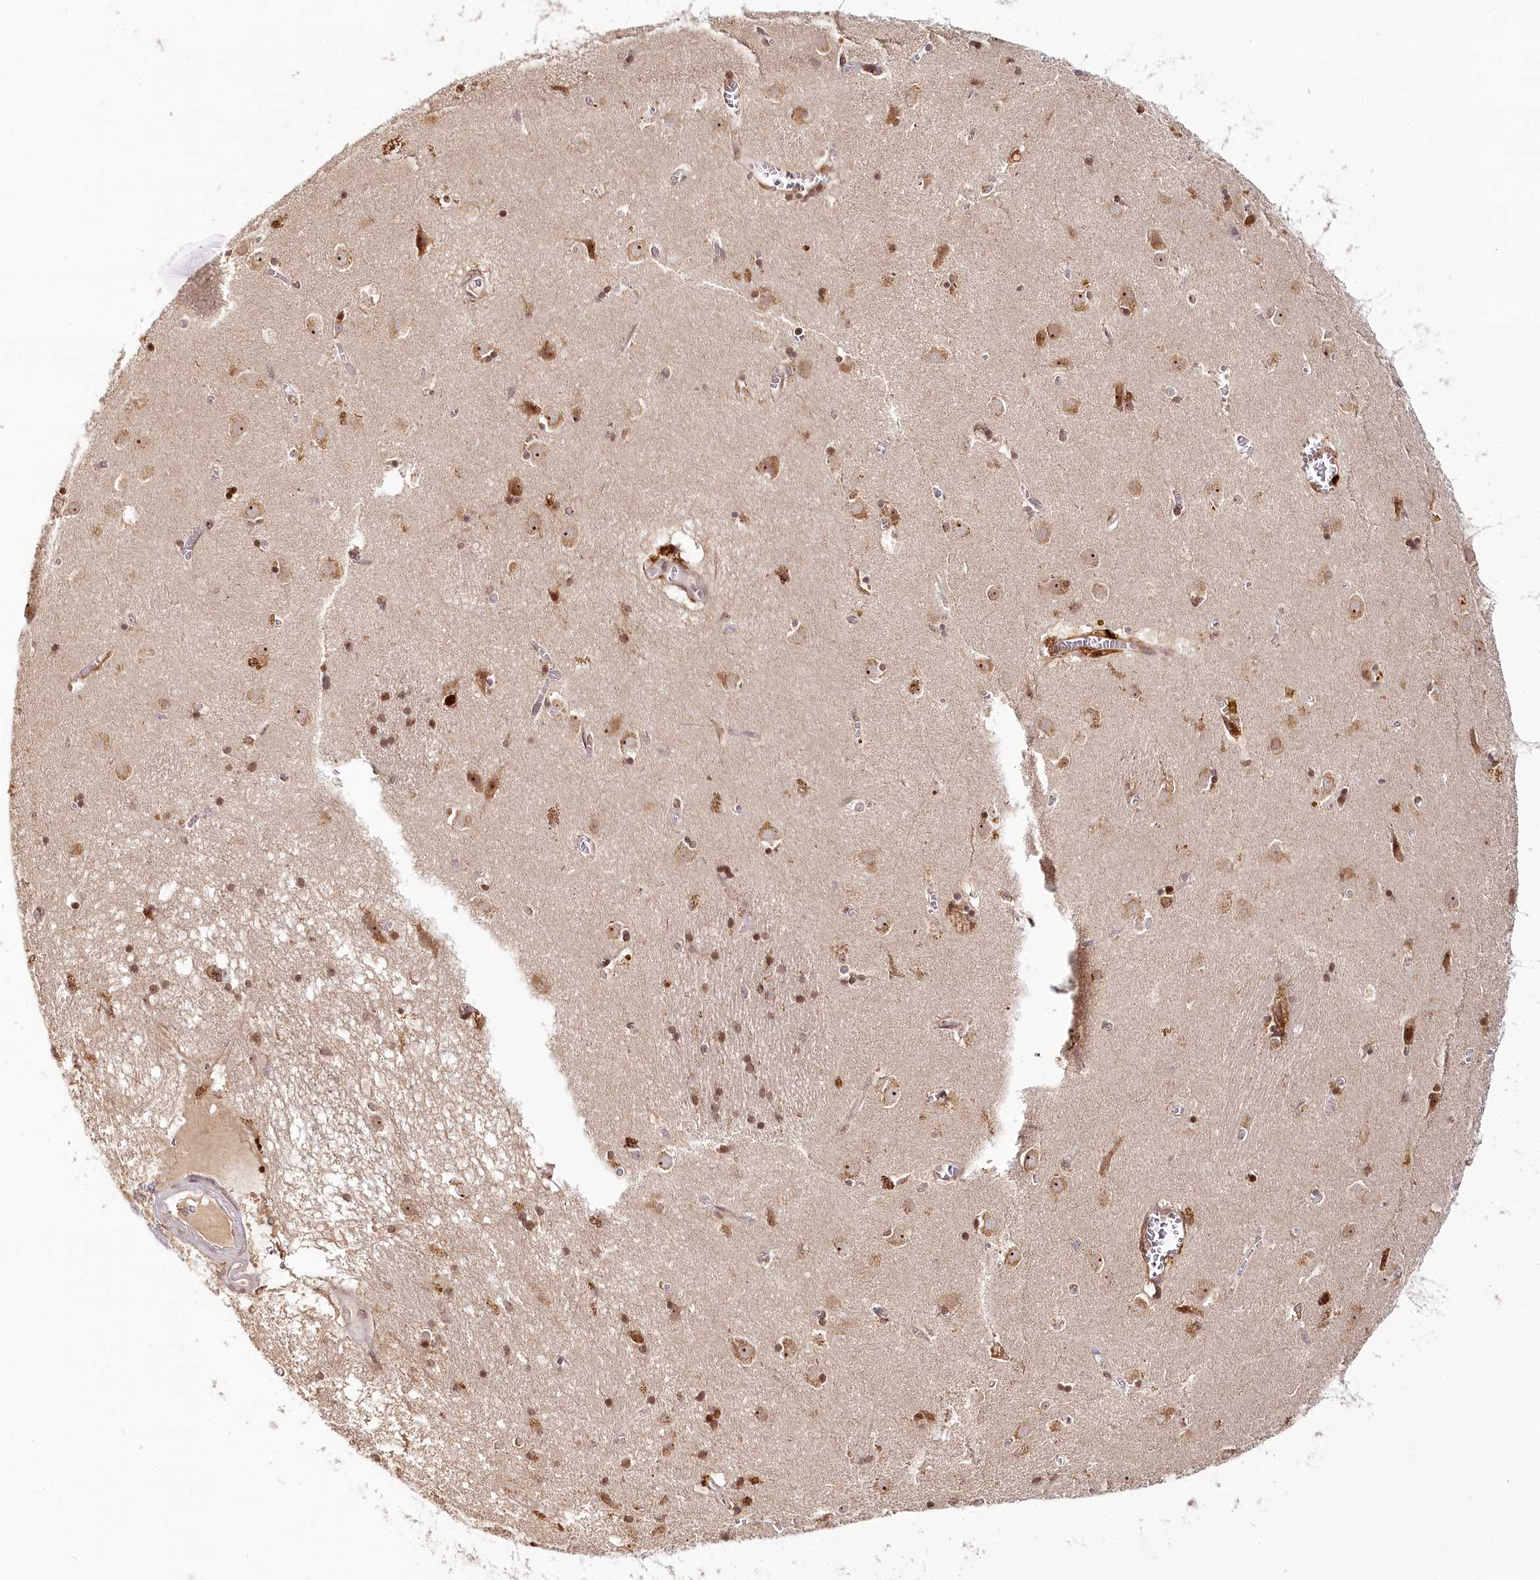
{"staining": {"intensity": "moderate", "quantity": "25%-75%", "location": "nuclear"}, "tissue": "caudate", "cell_type": "Glial cells", "image_type": "normal", "snomed": [{"axis": "morphology", "description": "Normal tissue, NOS"}, {"axis": "topography", "description": "Lateral ventricle wall"}], "caption": "Protein expression analysis of normal human caudate reveals moderate nuclear positivity in about 25%-75% of glial cells. Using DAB (brown) and hematoxylin (blue) stains, captured at high magnification using brightfield microscopy.", "gene": "WDR36", "patient": {"sex": "male", "age": 70}}